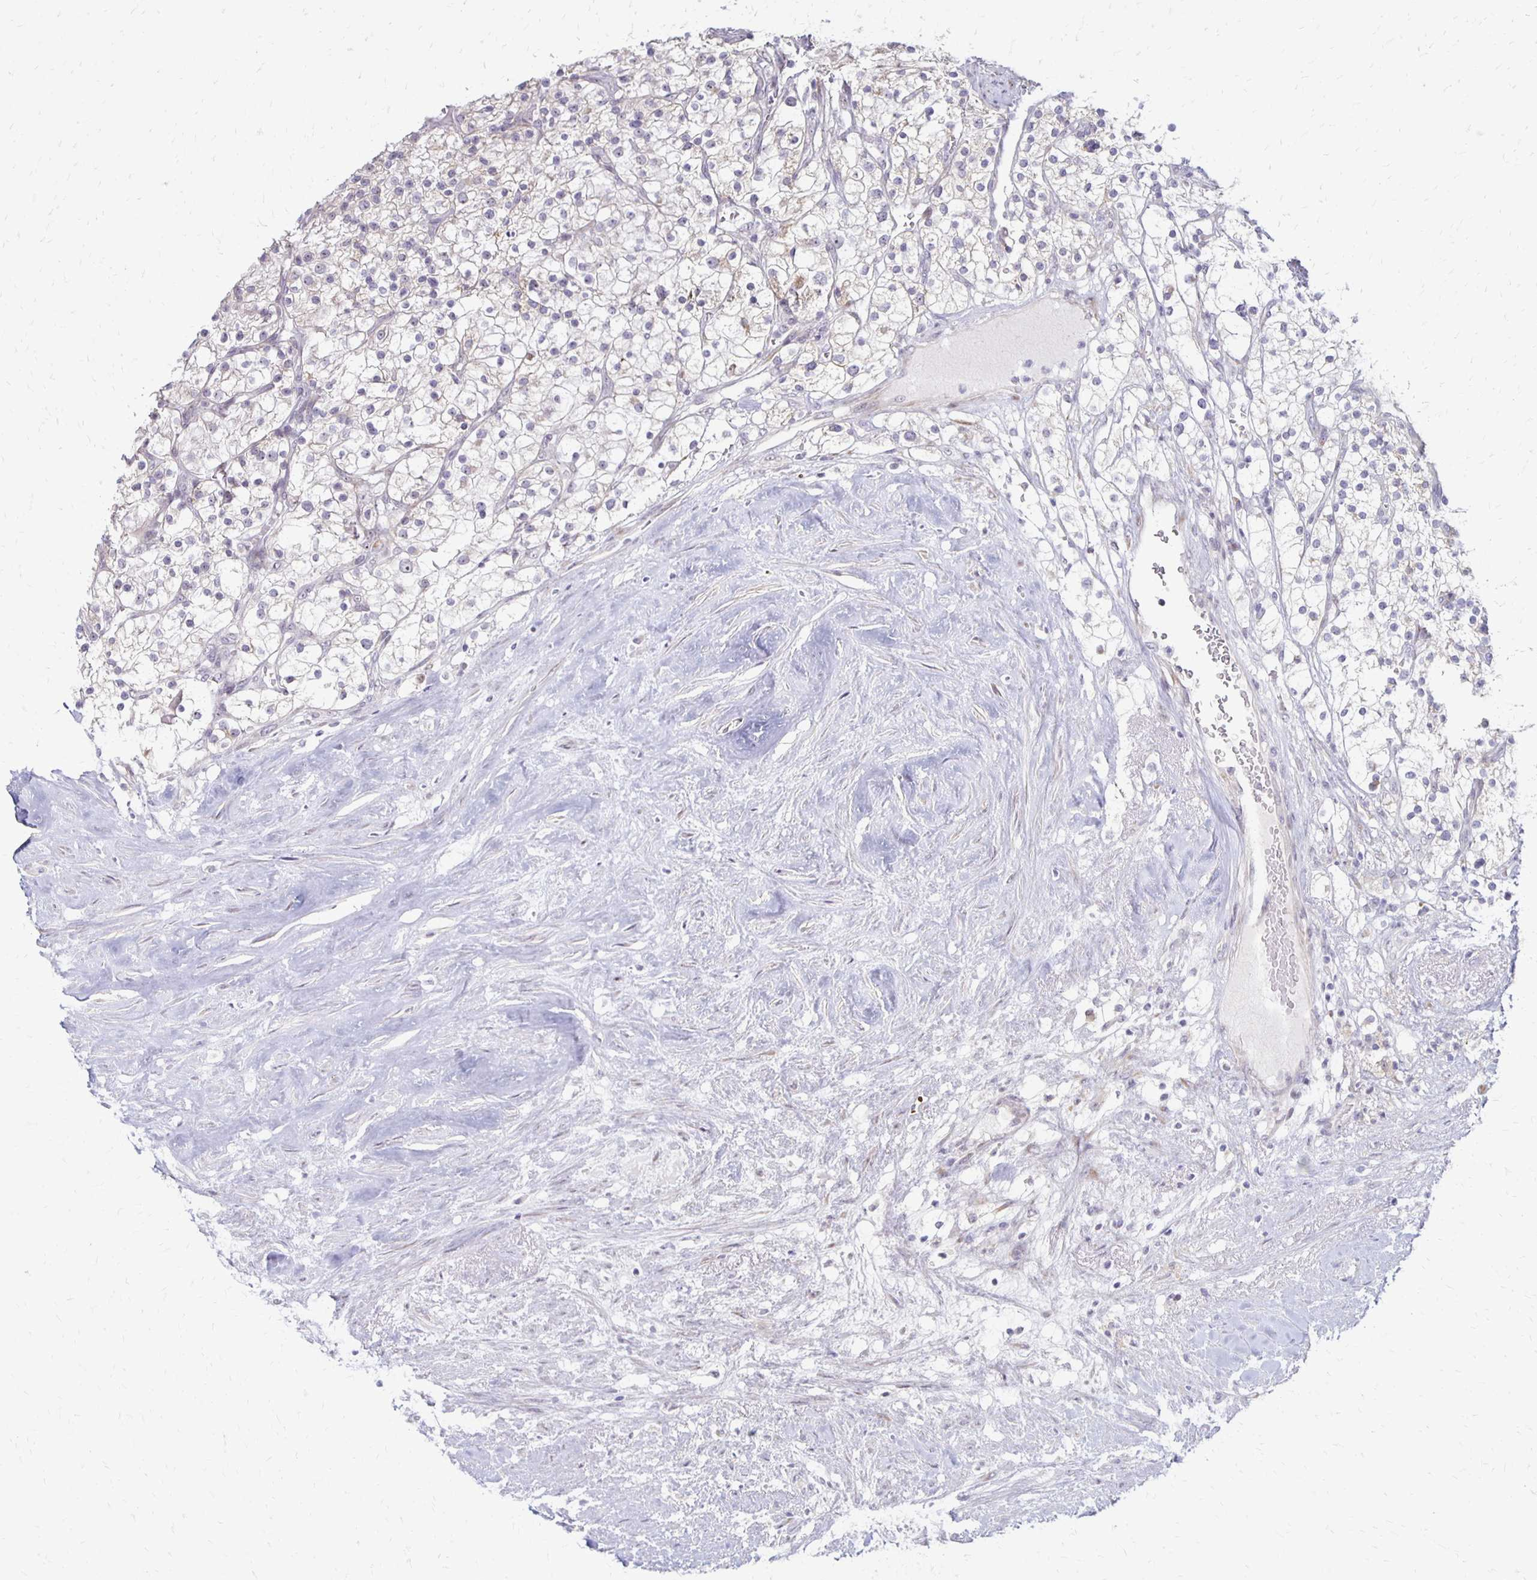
{"staining": {"intensity": "negative", "quantity": "none", "location": "none"}, "tissue": "renal cancer", "cell_type": "Tumor cells", "image_type": "cancer", "snomed": [{"axis": "morphology", "description": "Adenocarcinoma, NOS"}, {"axis": "topography", "description": "Kidney"}], "caption": "Renal cancer (adenocarcinoma) was stained to show a protein in brown. There is no significant expression in tumor cells.", "gene": "DAGLA", "patient": {"sex": "male", "age": 80}}